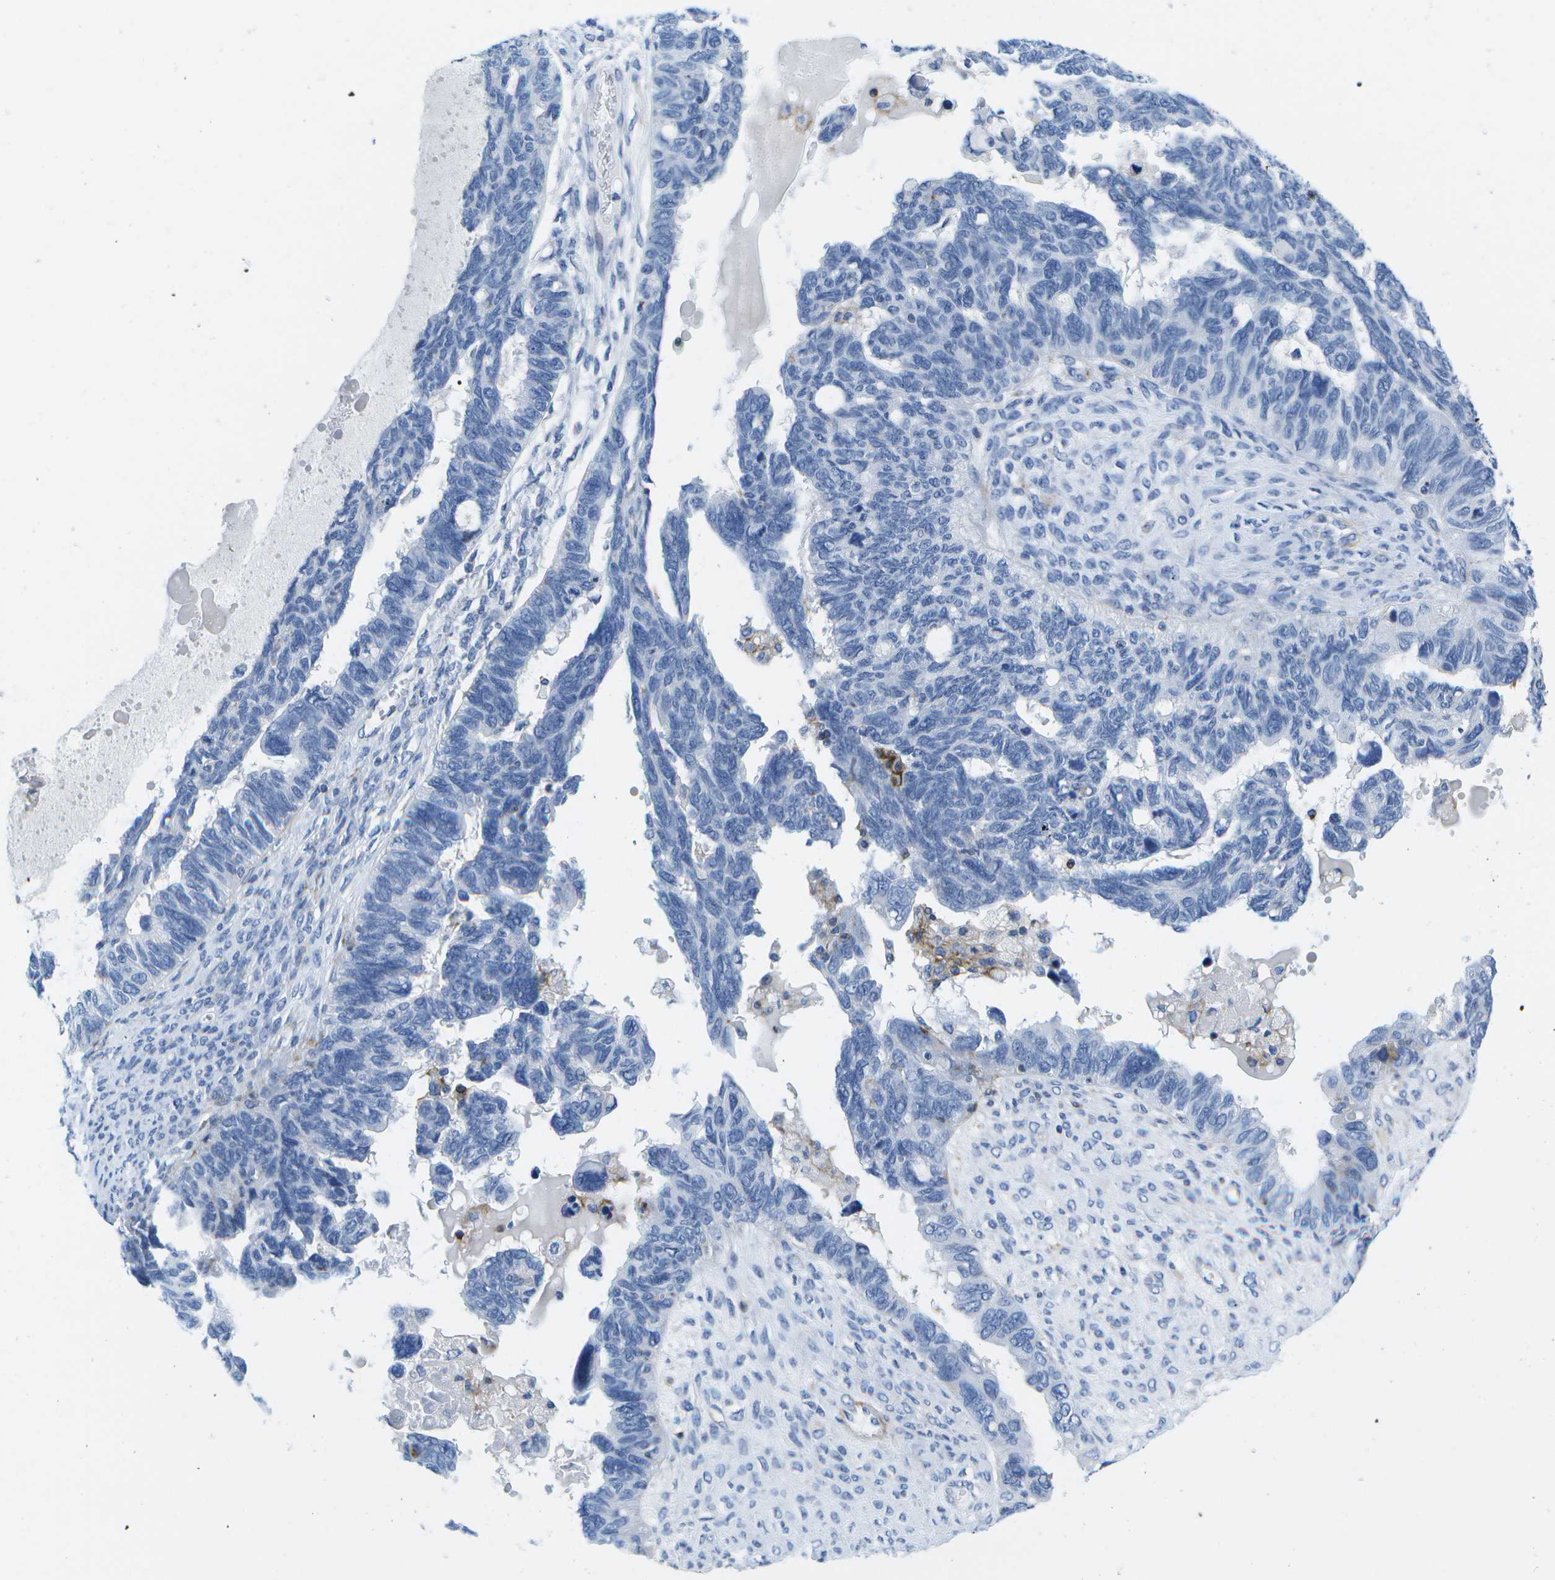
{"staining": {"intensity": "negative", "quantity": "none", "location": "none"}, "tissue": "ovarian cancer", "cell_type": "Tumor cells", "image_type": "cancer", "snomed": [{"axis": "morphology", "description": "Cystadenocarcinoma, serous, NOS"}, {"axis": "topography", "description": "Ovary"}], "caption": "Ovarian serous cystadenocarcinoma was stained to show a protein in brown. There is no significant positivity in tumor cells.", "gene": "ADGRG6", "patient": {"sex": "female", "age": 79}}